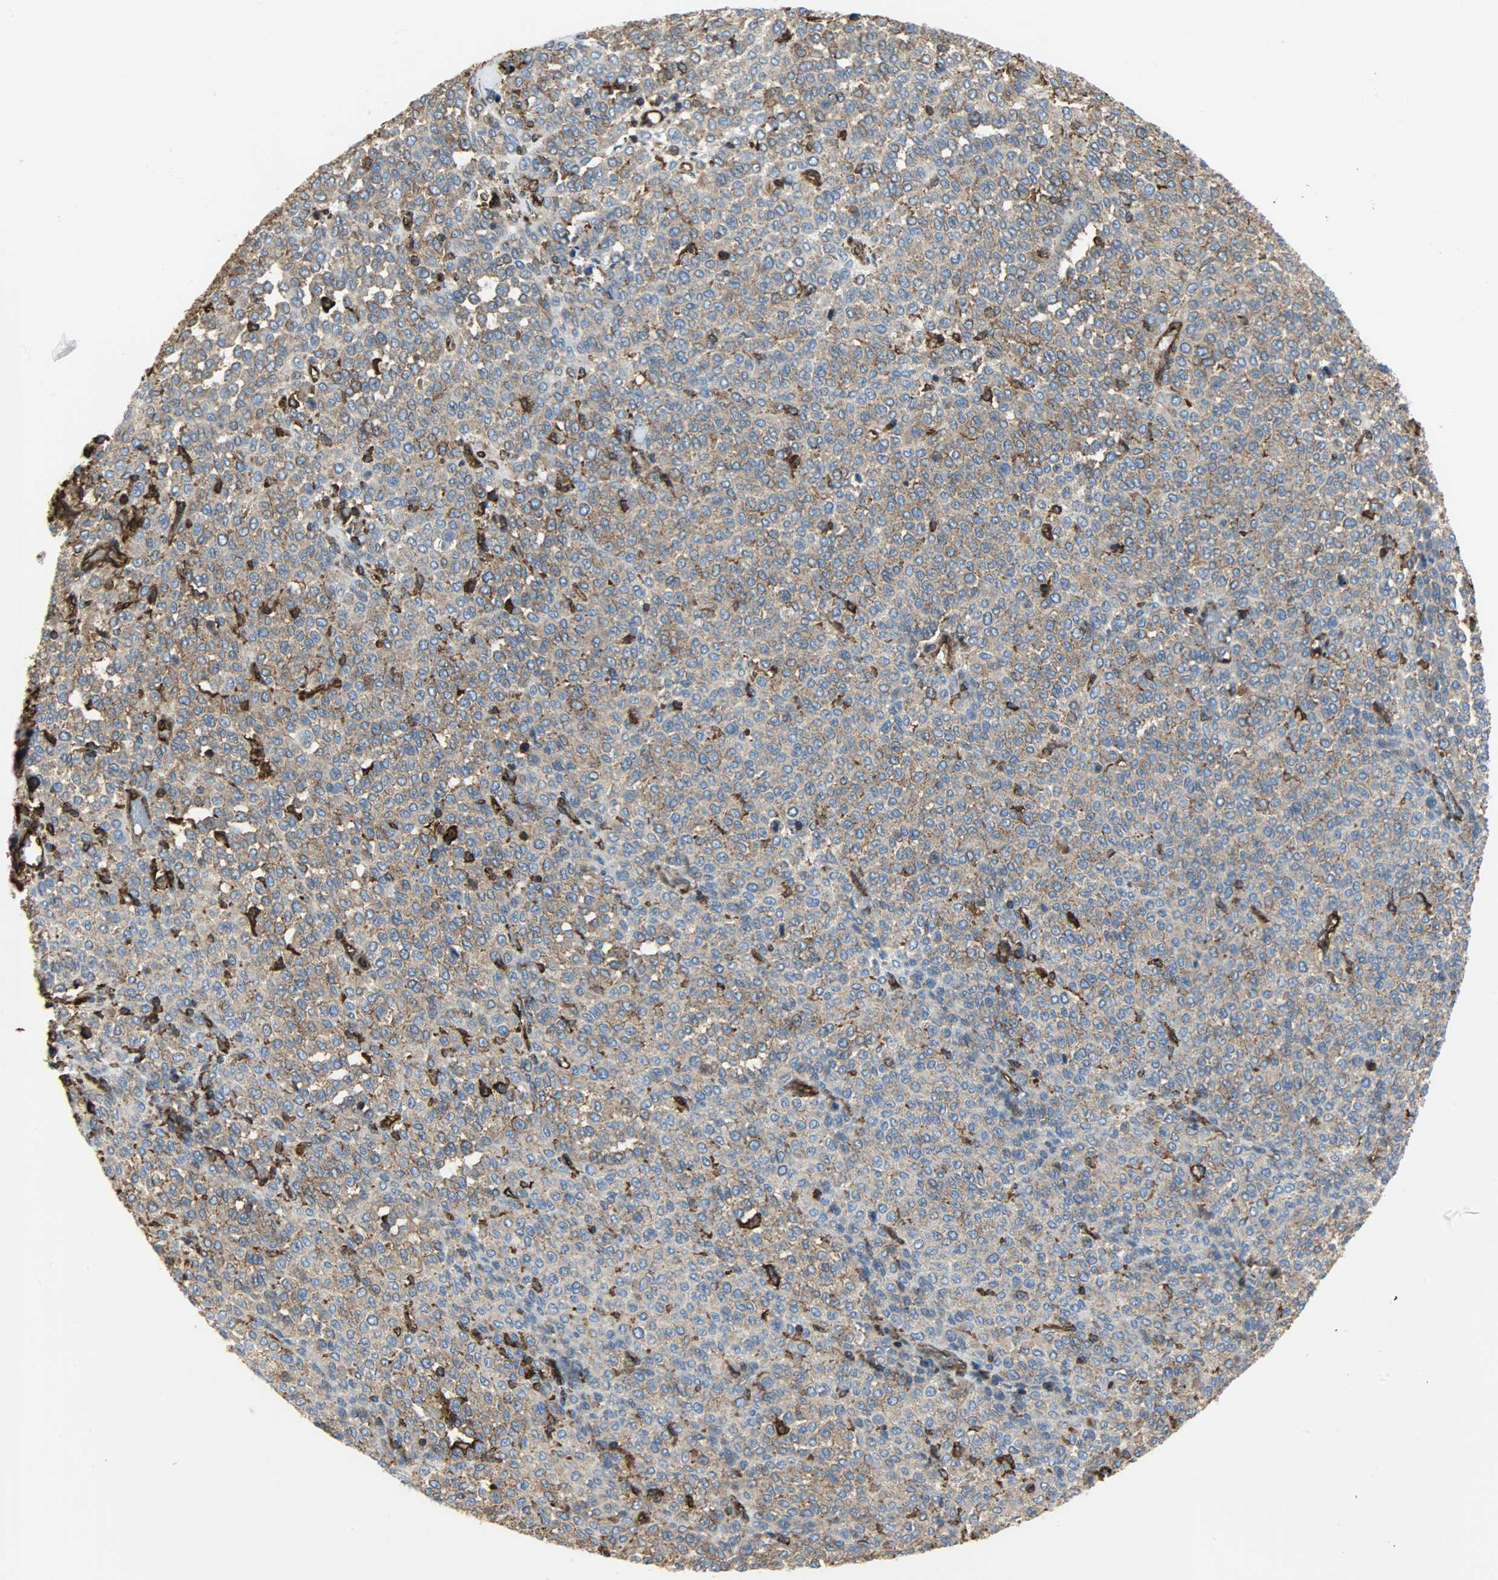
{"staining": {"intensity": "moderate", "quantity": ">75%", "location": "cytoplasmic/membranous"}, "tissue": "melanoma", "cell_type": "Tumor cells", "image_type": "cancer", "snomed": [{"axis": "morphology", "description": "Malignant melanoma, Metastatic site"}, {"axis": "topography", "description": "Pancreas"}], "caption": "A histopathology image of human malignant melanoma (metastatic site) stained for a protein exhibits moderate cytoplasmic/membranous brown staining in tumor cells.", "gene": "VASP", "patient": {"sex": "female", "age": 30}}